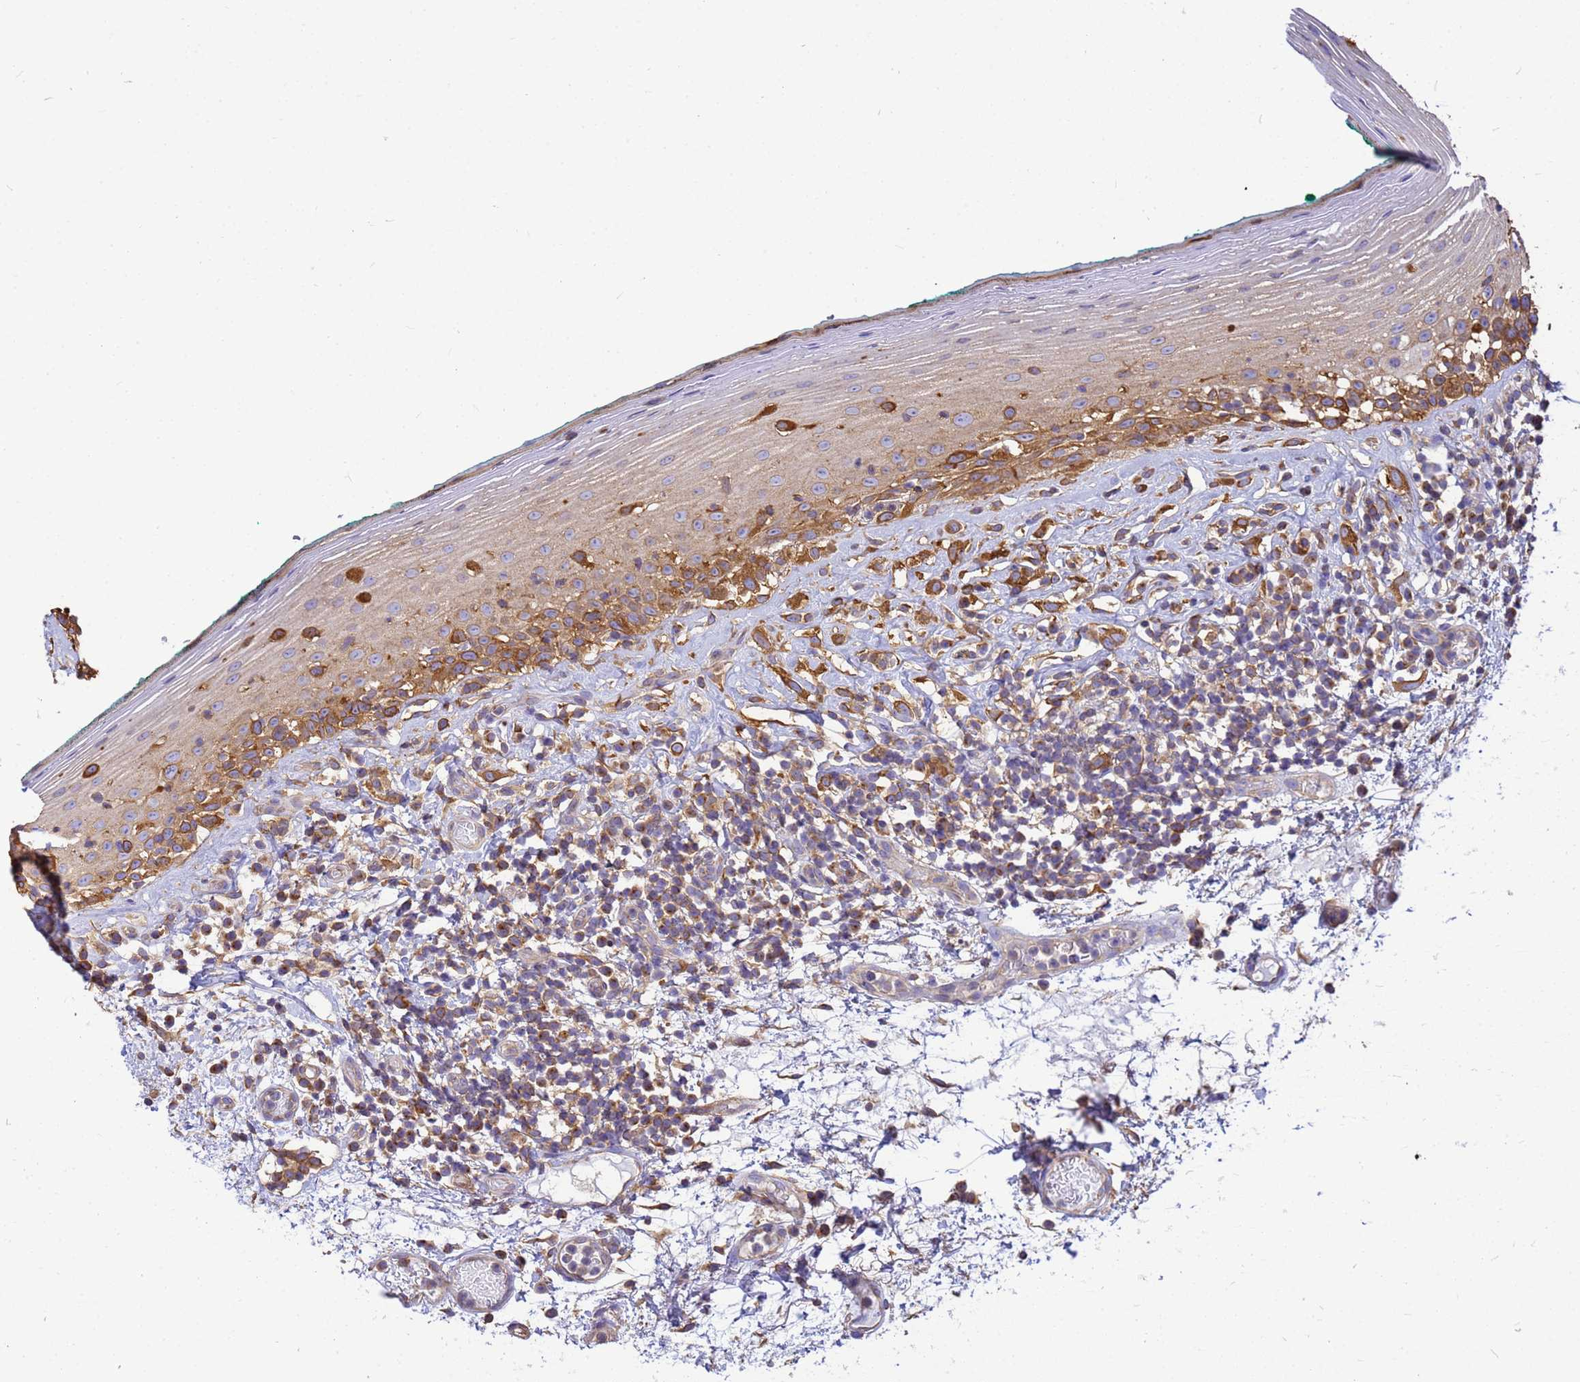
{"staining": {"intensity": "moderate", "quantity": "25%-75%", "location": "cytoplasmic/membranous"}, "tissue": "oral mucosa", "cell_type": "Squamous epithelial cells", "image_type": "normal", "snomed": [{"axis": "morphology", "description": "Normal tissue, NOS"}, {"axis": "topography", "description": "Oral tissue"}], "caption": "A medium amount of moderate cytoplasmic/membranous positivity is appreciated in about 25%-75% of squamous epithelial cells in benign oral mucosa.", "gene": "ENSG00000198211", "patient": {"sex": "female", "age": 83}}